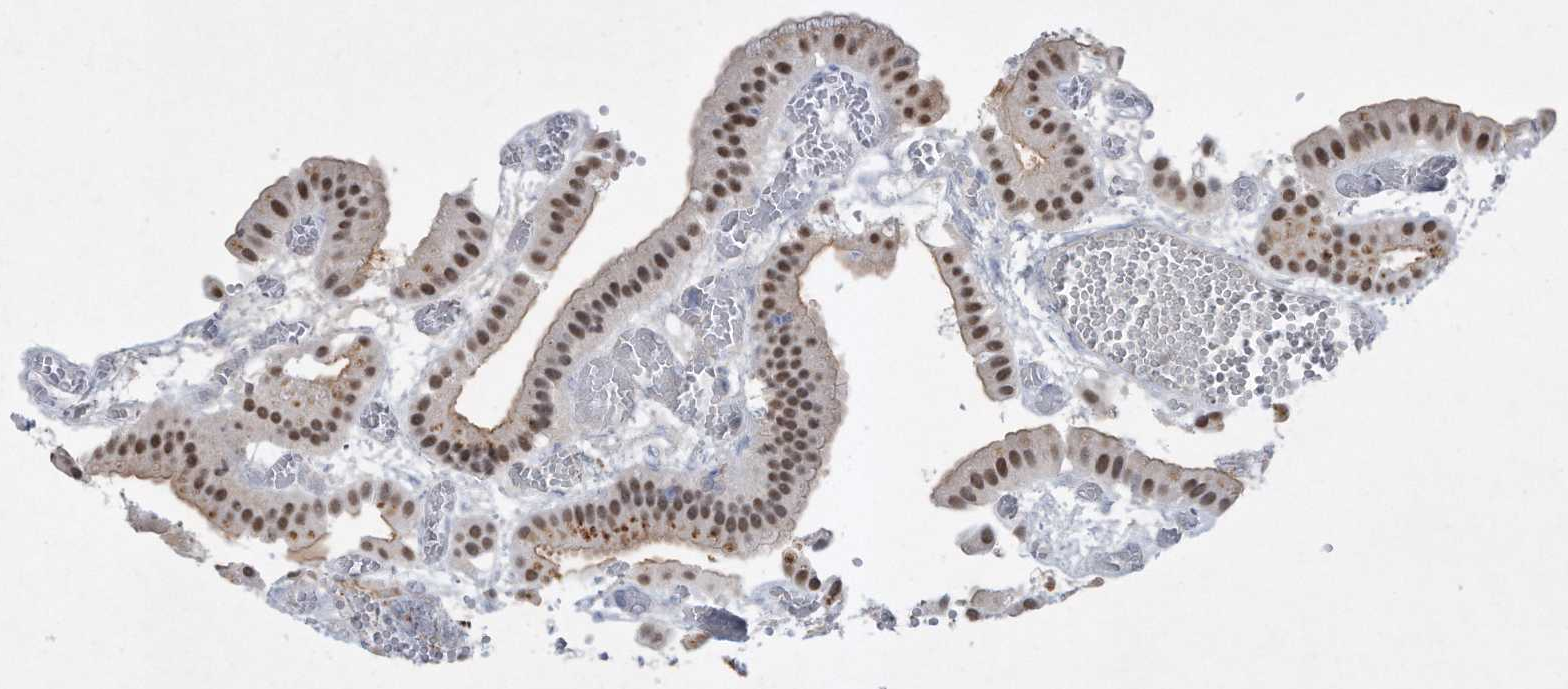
{"staining": {"intensity": "moderate", "quantity": ">75%", "location": "nuclear"}, "tissue": "gallbladder", "cell_type": "Glandular cells", "image_type": "normal", "snomed": [{"axis": "morphology", "description": "Normal tissue, NOS"}, {"axis": "topography", "description": "Gallbladder"}], "caption": "Immunohistochemical staining of unremarkable gallbladder shows moderate nuclear protein staining in approximately >75% of glandular cells. The staining was performed using DAB (3,3'-diaminobenzidine) to visualize the protein expression in brown, while the nuclei were stained in blue with hematoxylin (Magnification: 20x).", "gene": "TP53INP1", "patient": {"sex": "female", "age": 64}}